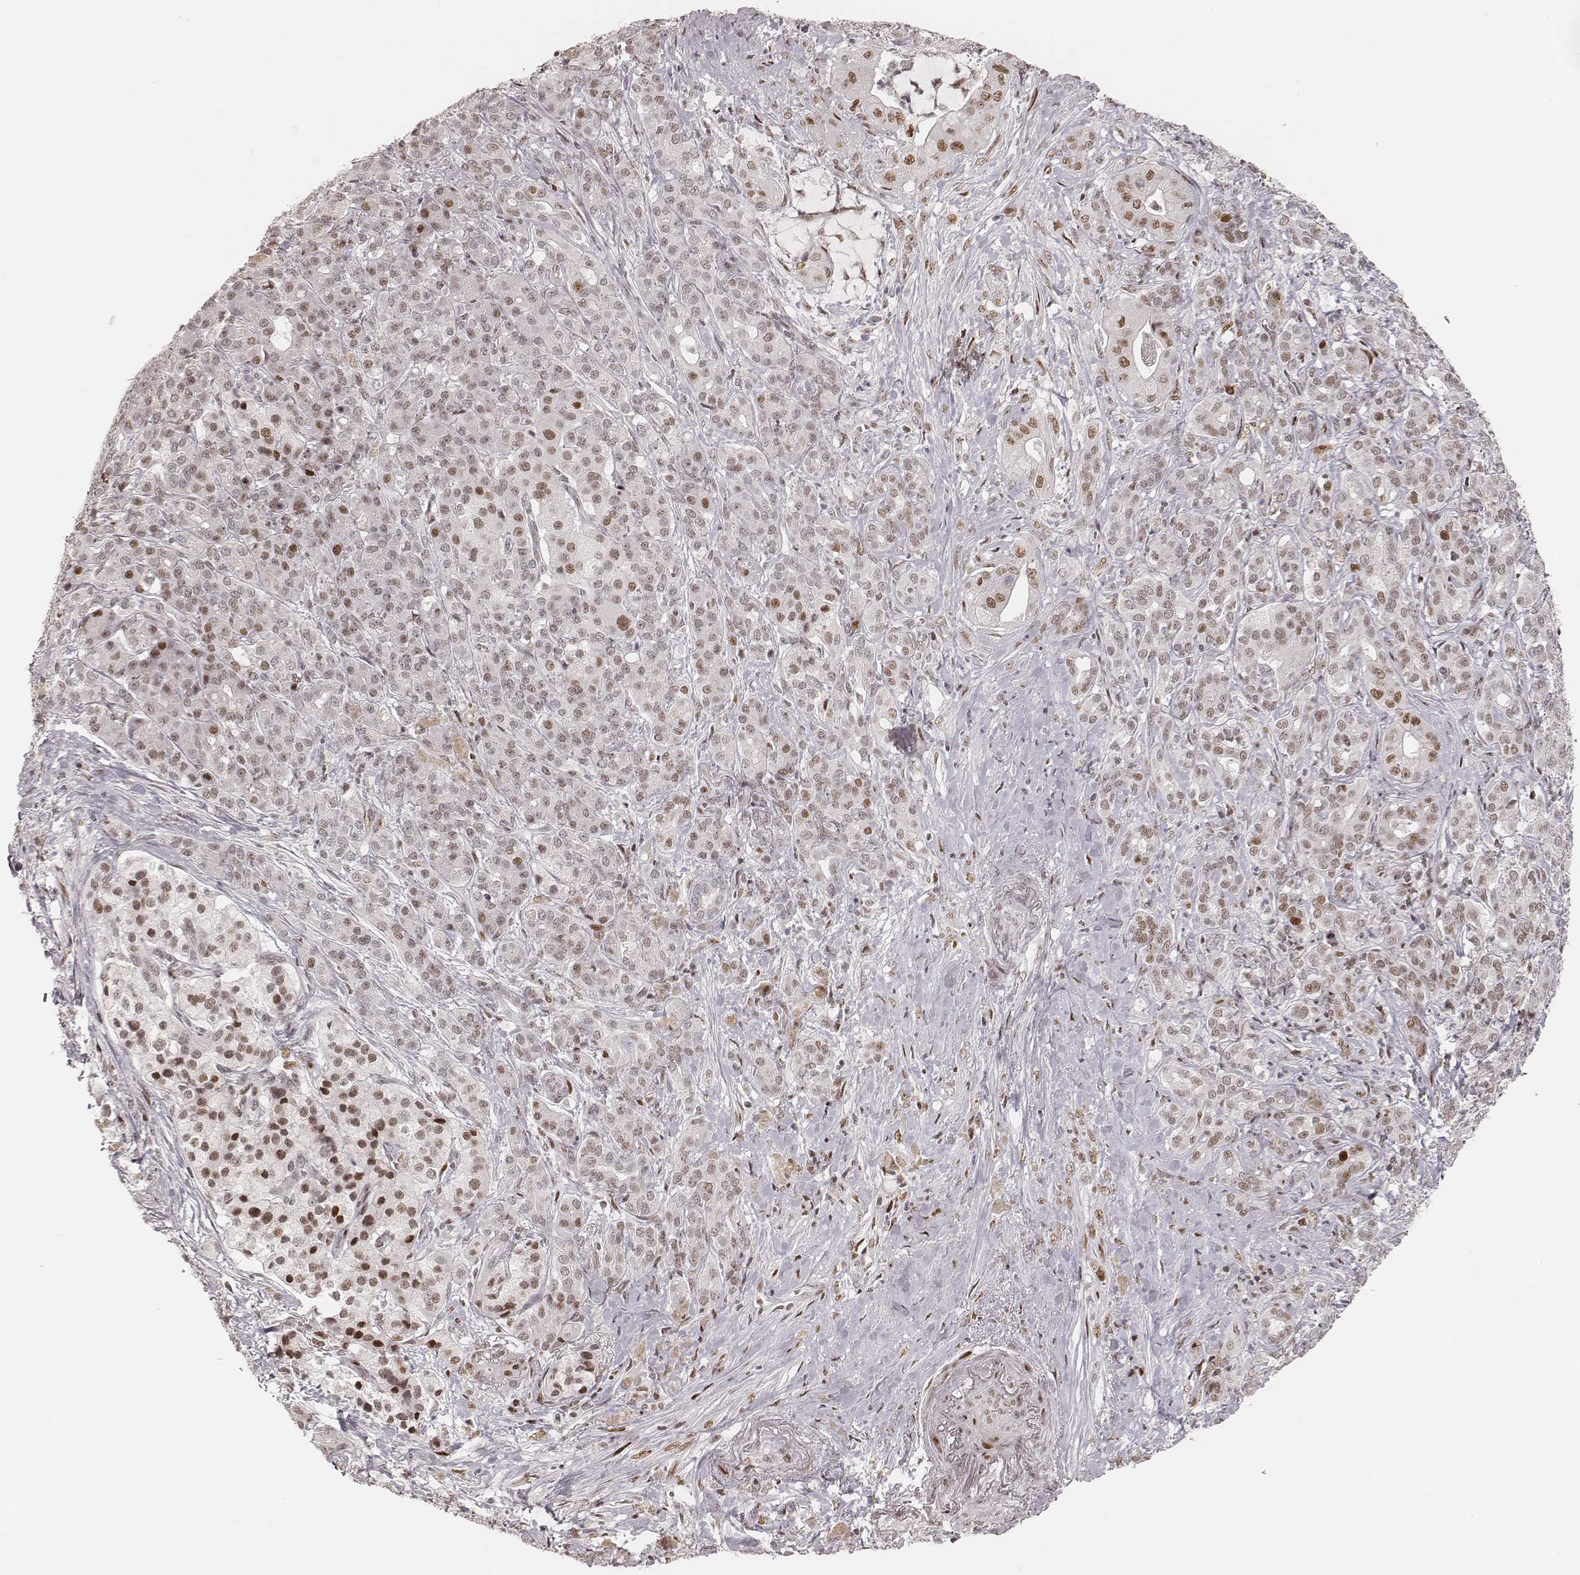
{"staining": {"intensity": "moderate", "quantity": ">75%", "location": "nuclear"}, "tissue": "pancreatic cancer", "cell_type": "Tumor cells", "image_type": "cancer", "snomed": [{"axis": "morphology", "description": "Normal tissue, NOS"}, {"axis": "morphology", "description": "Inflammation, NOS"}, {"axis": "morphology", "description": "Adenocarcinoma, NOS"}, {"axis": "topography", "description": "Pancreas"}], "caption": "This is a micrograph of IHC staining of pancreatic cancer, which shows moderate expression in the nuclear of tumor cells.", "gene": "HNRNPC", "patient": {"sex": "male", "age": 57}}